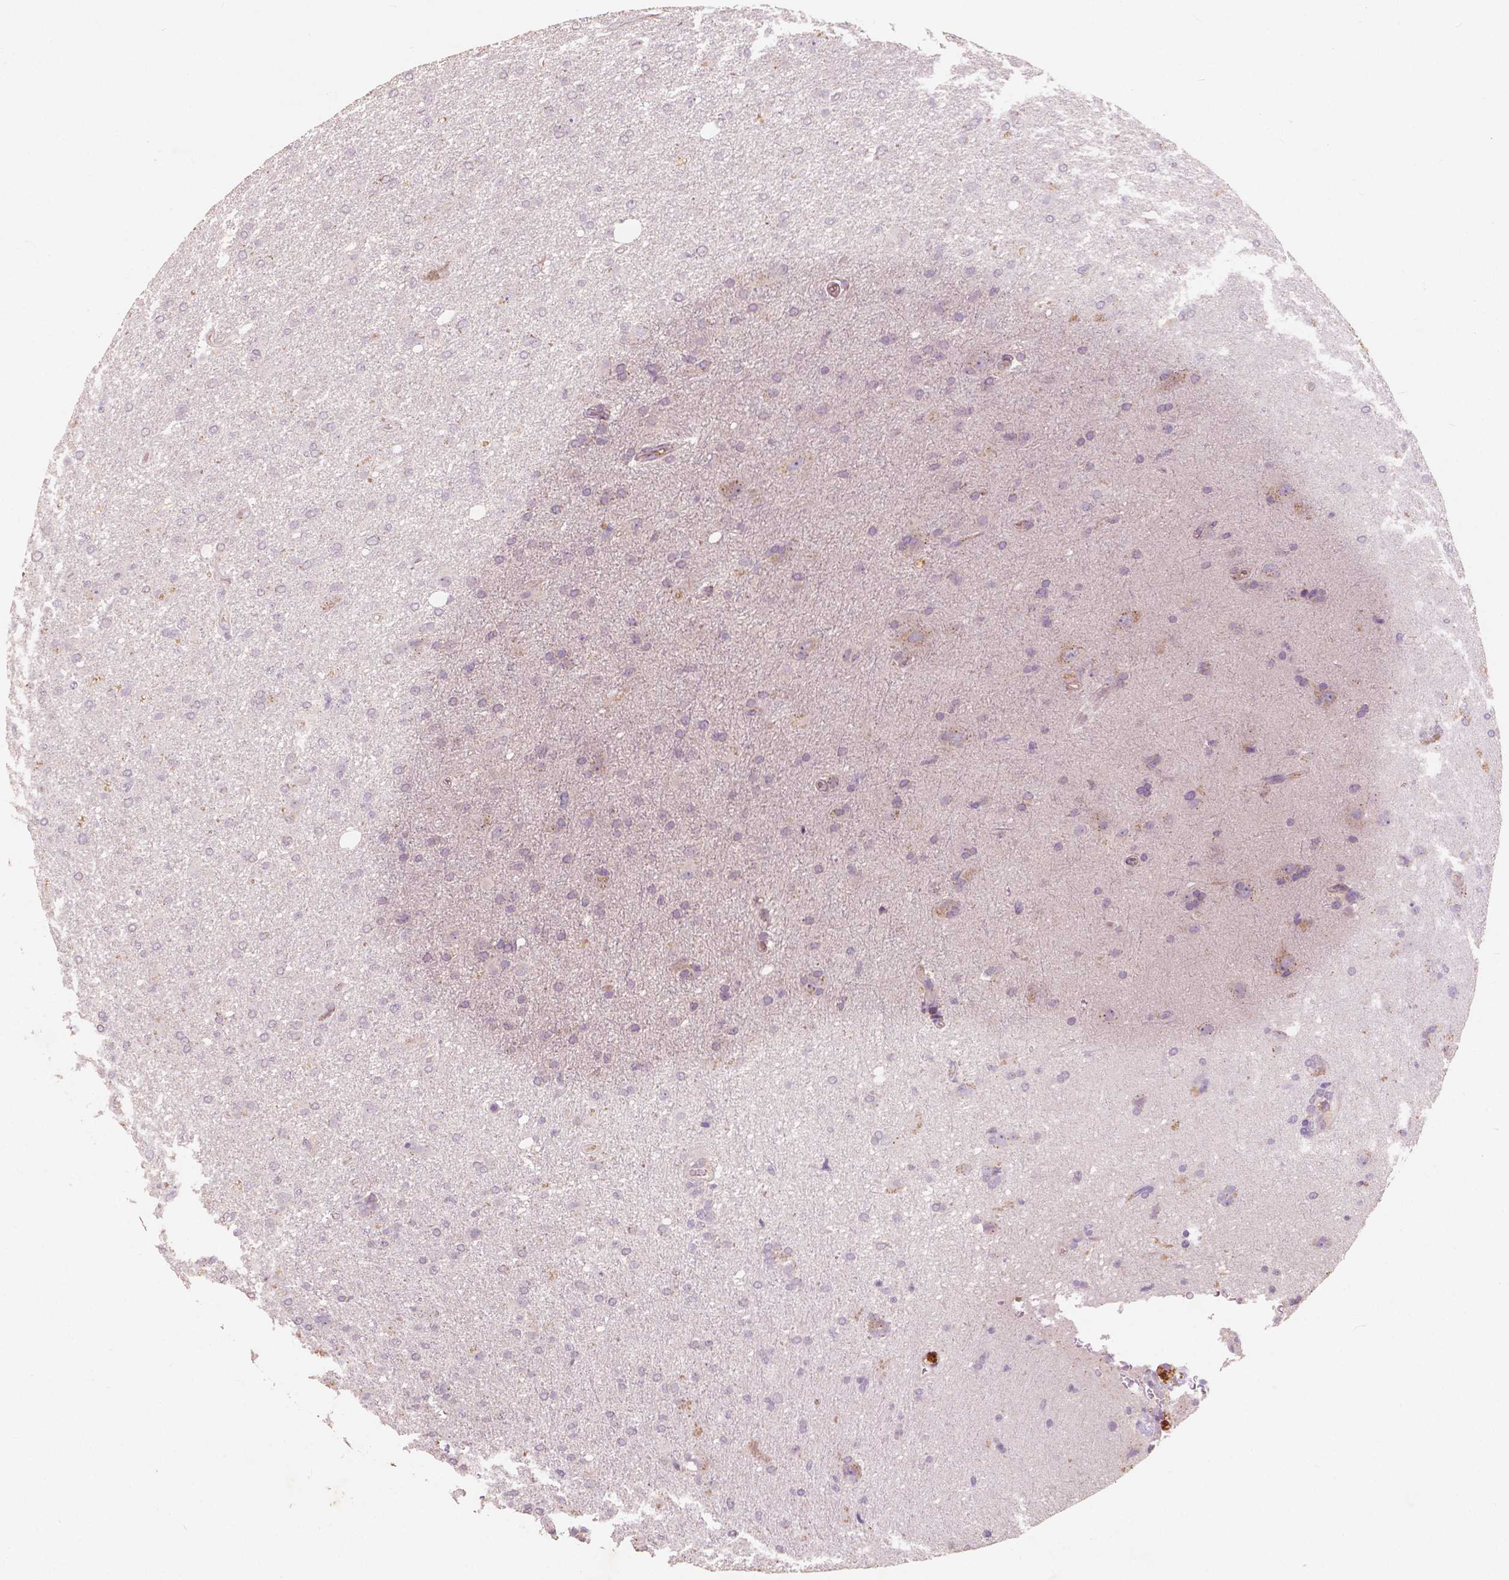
{"staining": {"intensity": "negative", "quantity": "none", "location": "none"}, "tissue": "glioma", "cell_type": "Tumor cells", "image_type": "cancer", "snomed": [{"axis": "morphology", "description": "Glioma, malignant, High grade"}, {"axis": "topography", "description": "Cerebral cortex"}], "caption": "DAB (3,3'-diaminobenzidine) immunohistochemical staining of human malignant high-grade glioma reveals no significant staining in tumor cells.", "gene": "CHPT1", "patient": {"sex": "male", "age": 70}}